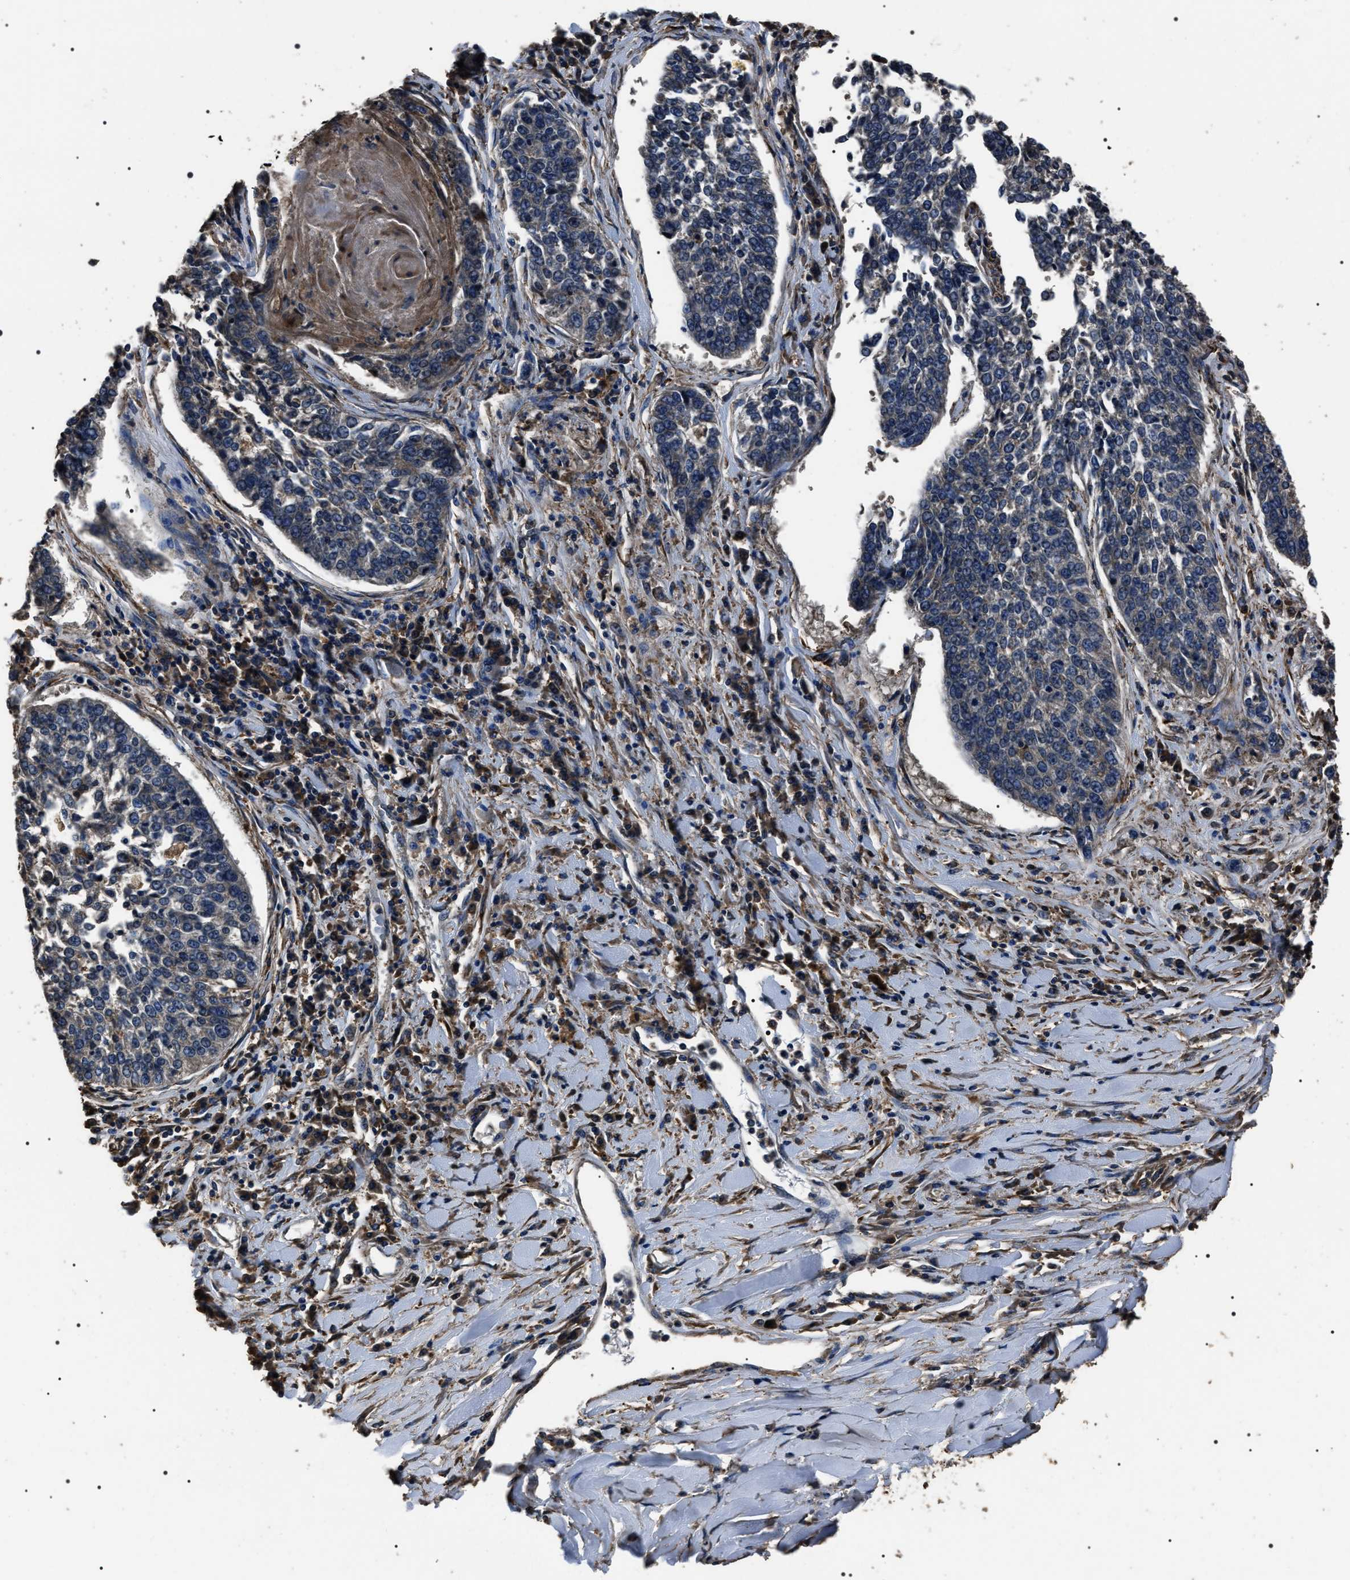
{"staining": {"intensity": "negative", "quantity": "none", "location": "none"}, "tissue": "lung cancer", "cell_type": "Tumor cells", "image_type": "cancer", "snomed": [{"axis": "morphology", "description": "Normal tissue, NOS"}, {"axis": "morphology", "description": "Squamous cell carcinoma, NOS"}, {"axis": "topography", "description": "Cartilage tissue"}, {"axis": "topography", "description": "Bronchus"}, {"axis": "topography", "description": "Lung"}], "caption": "Tumor cells show no significant protein expression in lung cancer (squamous cell carcinoma). (Immunohistochemistry (ihc), brightfield microscopy, high magnification).", "gene": "HSCB", "patient": {"sex": "female", "age": 49}}